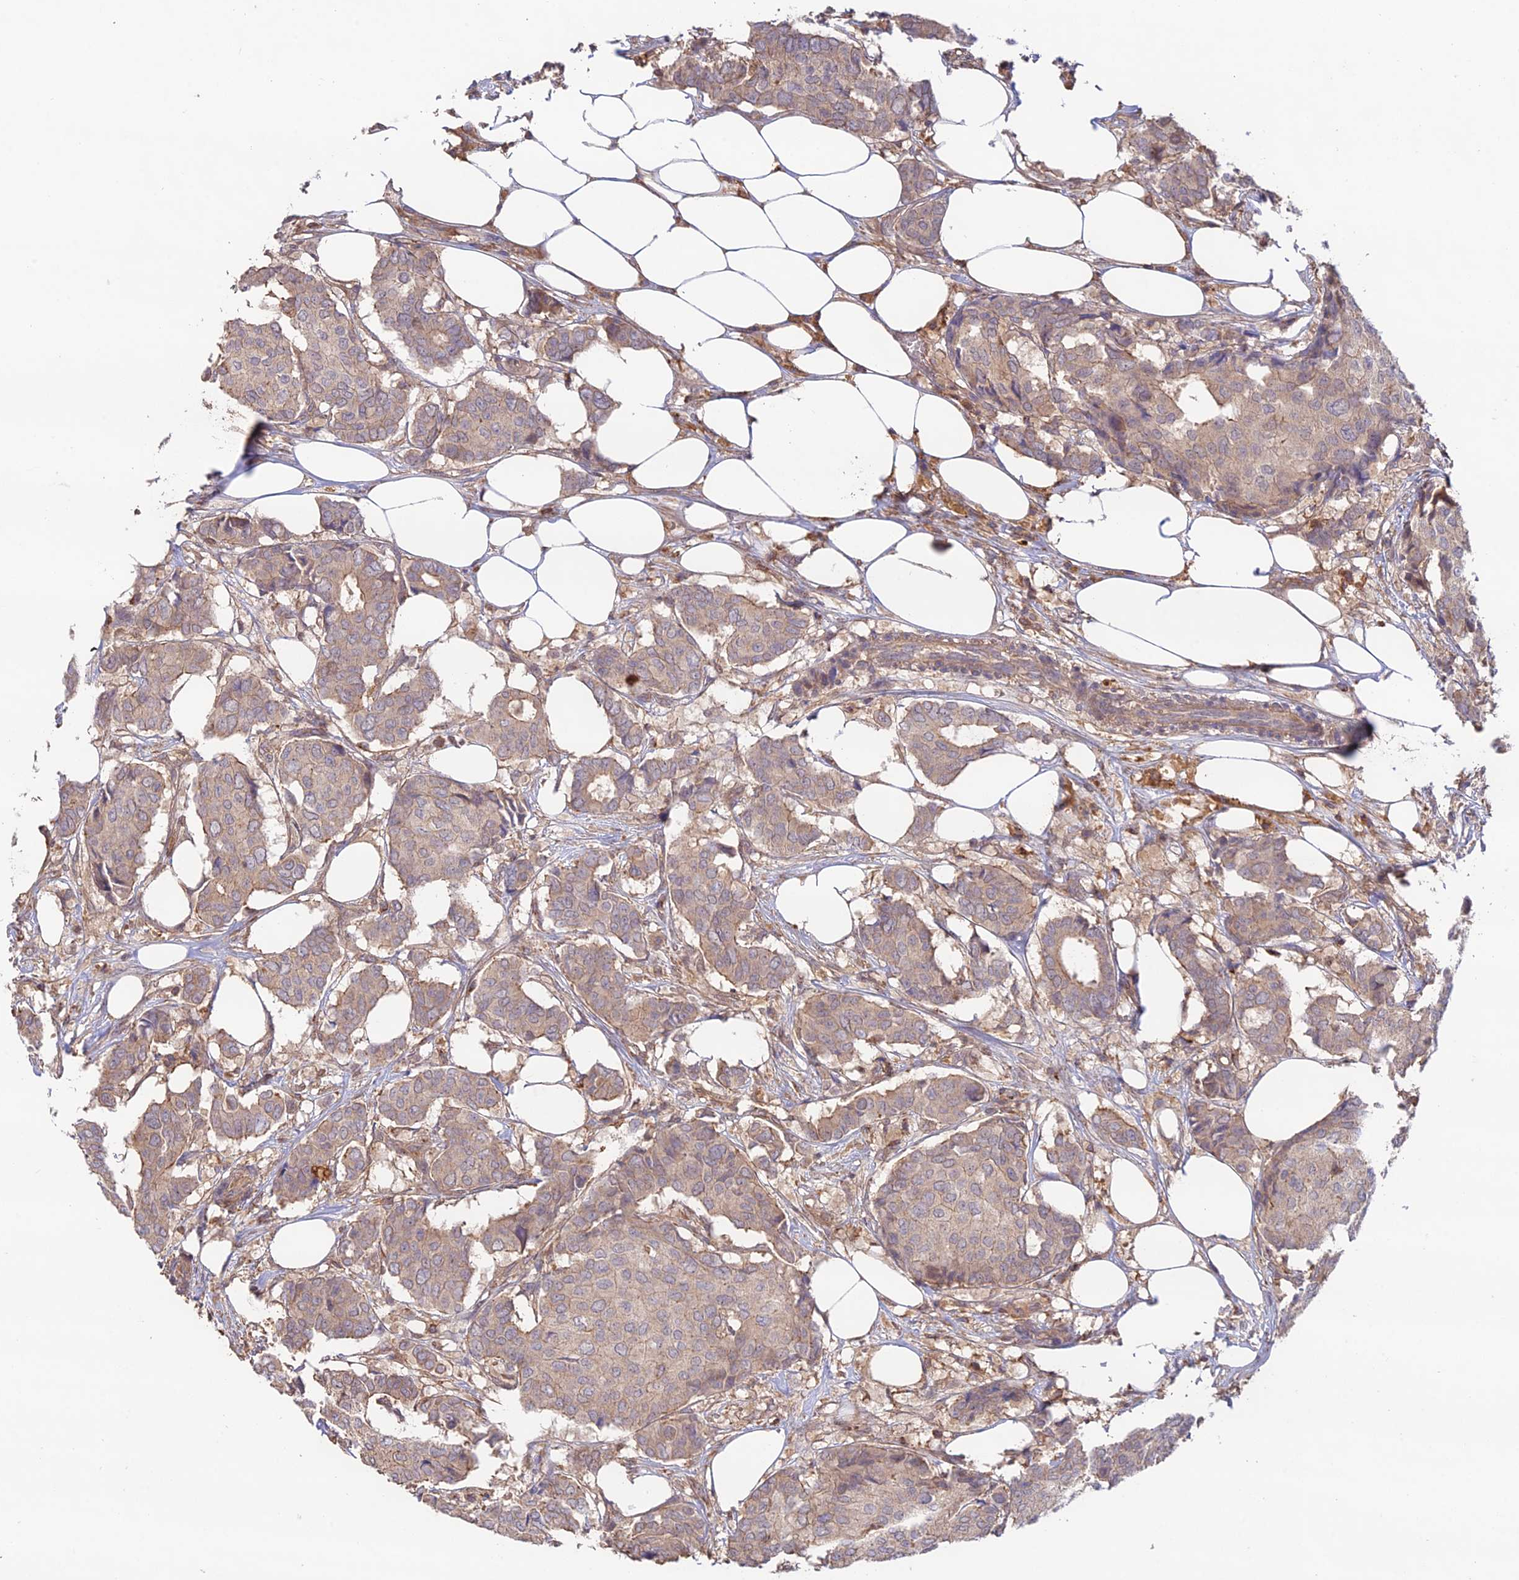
{"staining": {"intensity": "weak", "quantity": ">75%", "location": "cytoplasmic/membranous"}, "tissue": "breast cancer", "cell_type": "Tumor cells", "image_type": "cancer", "snomed": [{"axis": "morphology", "description": "Duct carcinoma"}, {"axis": "topography", "description": "Breast"}], "caption": "Breast cancer was stained to show a protein in brown. There is low levels of weak cytoplasmic/membranous staining in about >75% of tumor cells.", "gene": "CLCF1", "patient": {"sex": "female", "age": 75}}